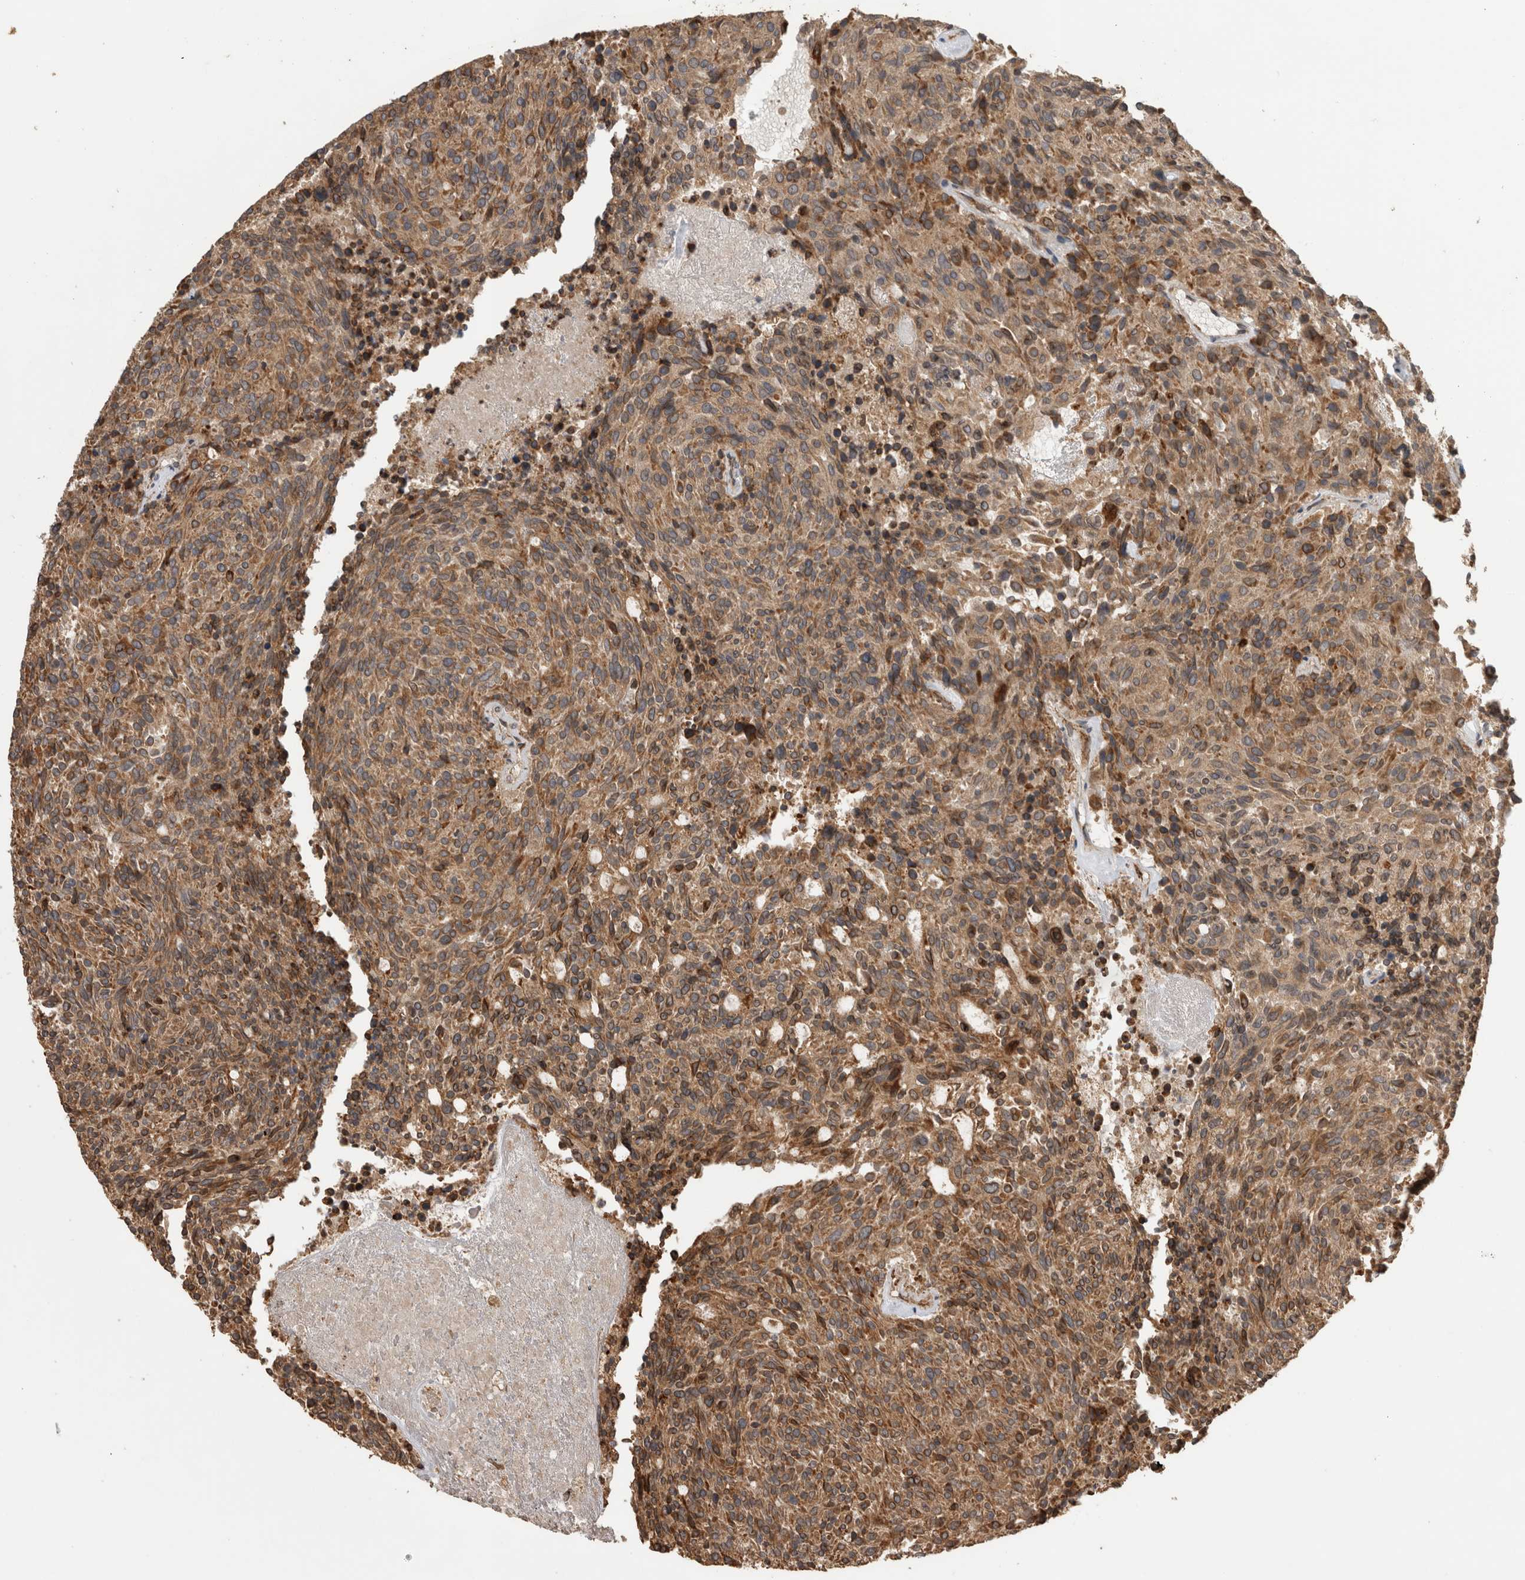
{"staining": {"intensity": "moderate", "quantity": ">75%", "location": "cytoplasmic/membranous"}, "tissue": "carcinoid", "cell_type": "Tumor cells", "image_type": "cancer", "snomed": [{"axis": "morphology", "description": "Carcinoid, malignant, NOS"}, {"axis": "topography", "description": "Pancreas"}], "caption": "The image displays staining of carcinoid, revealing moderate cytoplasmic/membranous protein positivity (brown color) within tumor cells. The staining was performed using DAB, with brown indicating positive protein expression. Nuclei are stained blue with hematoxylin.", "gene": "TBCE", "patient": {"sex": "female", "age": 54}}